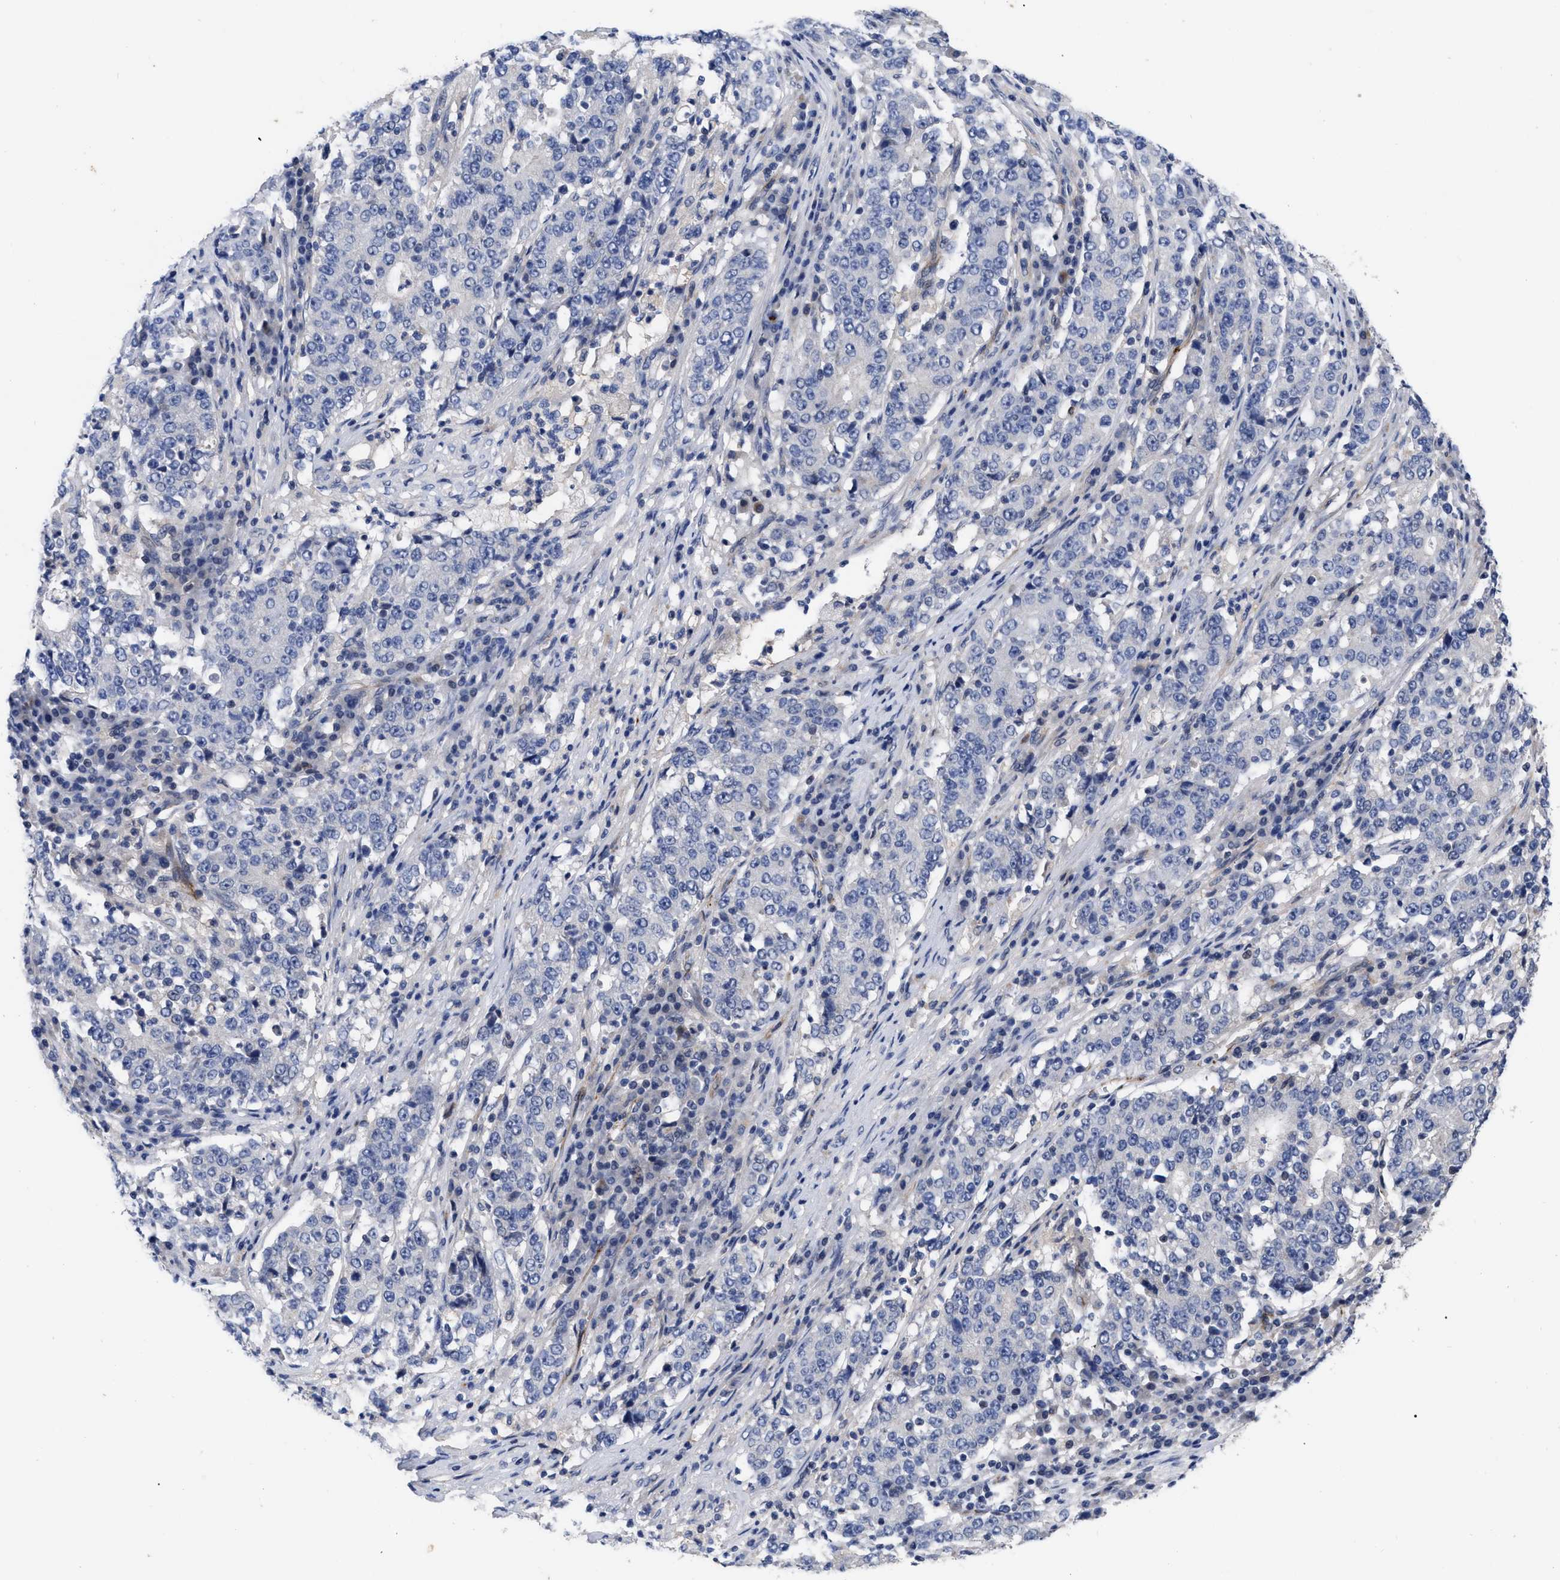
{"staining": {"intensity": "negative", "quantity": "none", "location": "none"}, "tissue": "stomach cancer", "cell_type": "Tumor cells", "image_type": "cancer", "snomed": [{"axis": "morphology", "description": "Adenocarcinoma, NOS"}, {"axis": "topography", "description": "Stomach"}], "caption": "Immunohistochemistry (IHC) histopathology image of neoplastic tissue: human stomach adenocarcinoma stained with DAB demonstrates no significant protein positivity in tumor cells. (DAB (3,3'-diaminobenzidine) IHC, high magnification).", "gene": "CCN5", "patient": {"sex": "male", "age": 59}}